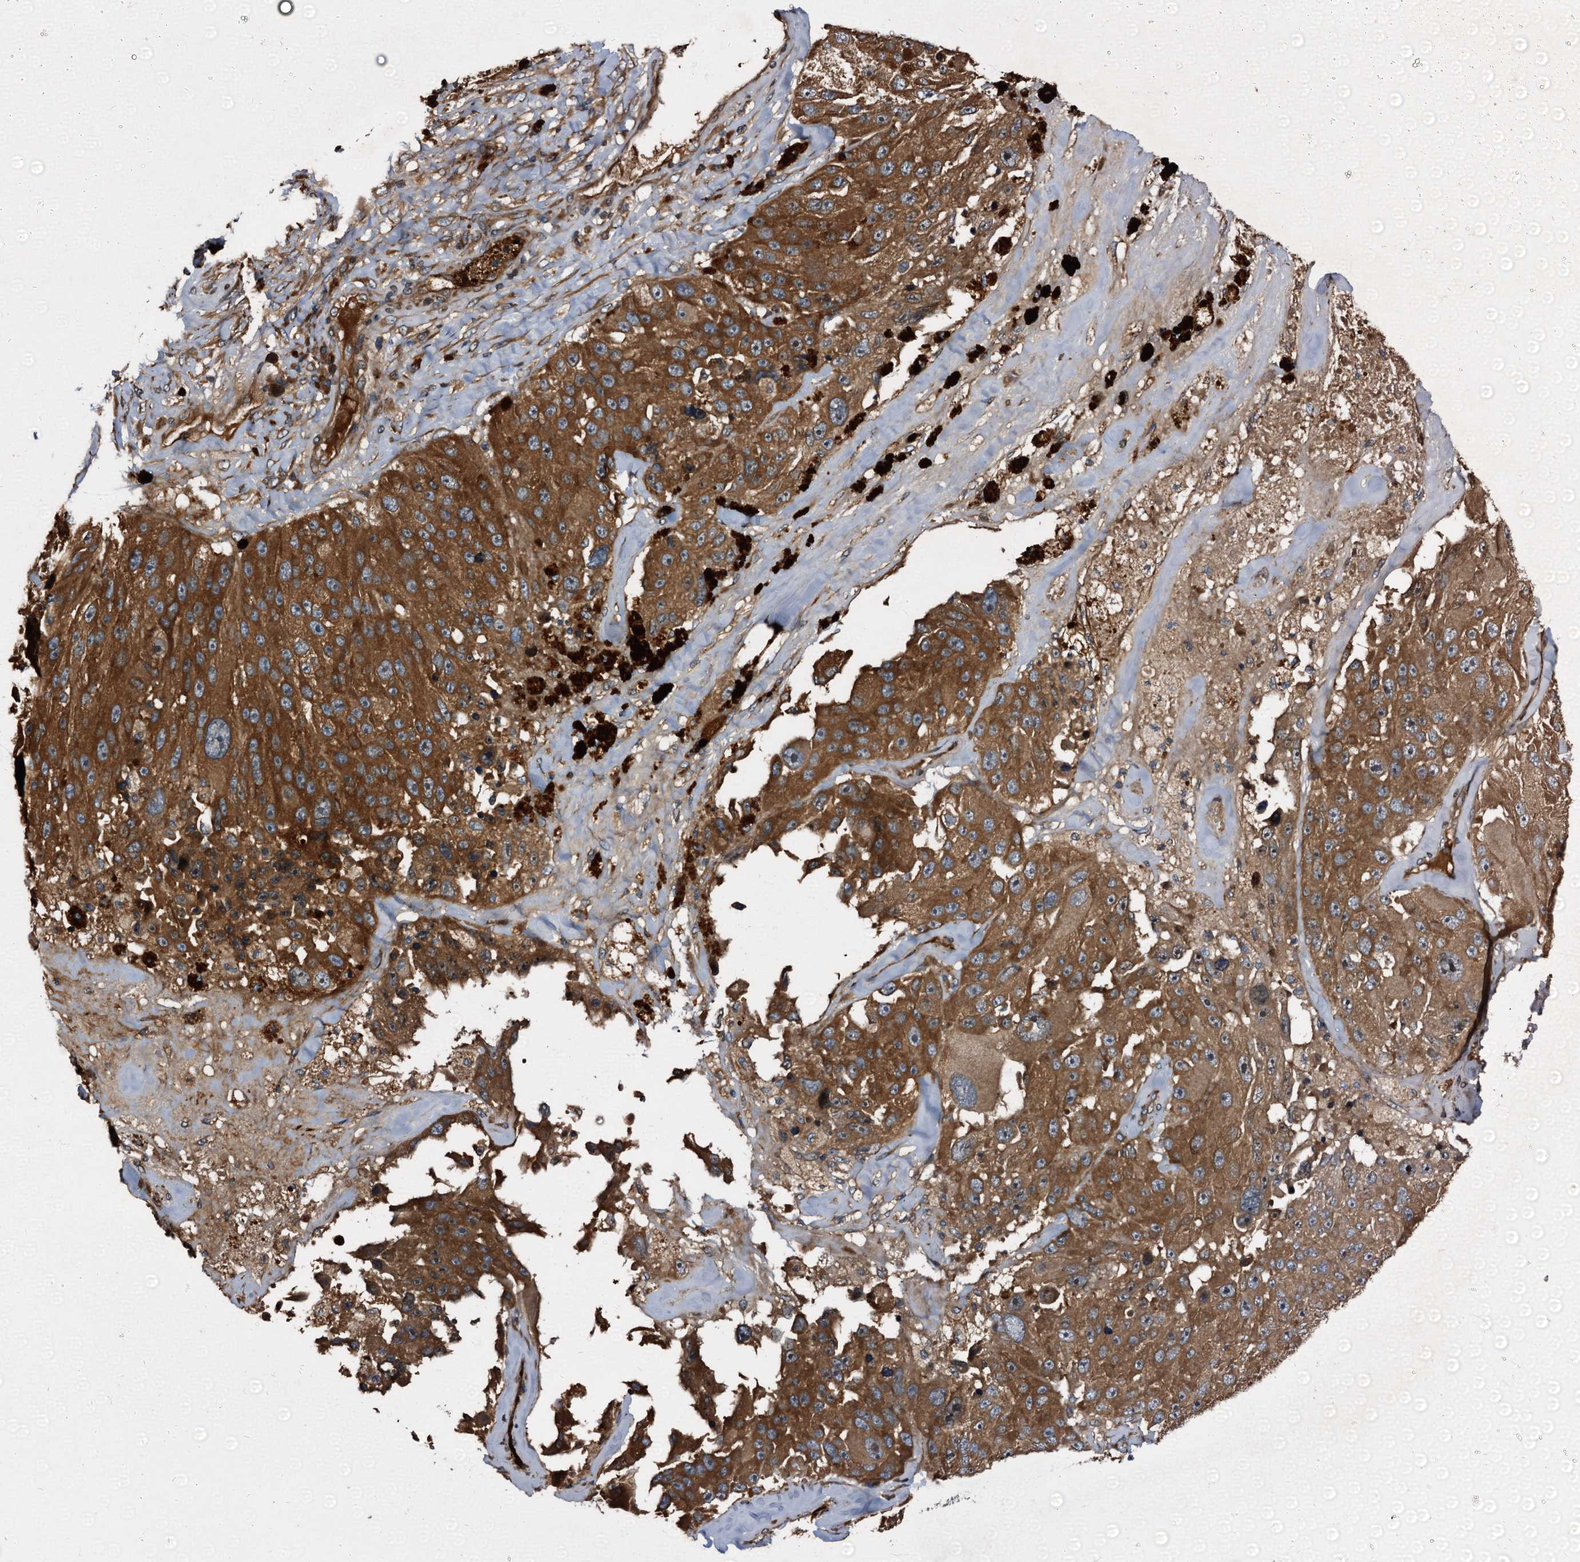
{"staining": {"intensity": "strong", "quantity": ">75%", "location": "cytoplasmic/membranous"}, "tissue": "melanoma", "cell_type": "Tumor cells", "image_type": "cancer", "snomed": [{"axis": "morphology", "description": "Malignant melanoma, Metastatic site"}, {"axis": "topography", "description": "Lymph node"}], "caption": "An image of human malignant melanoma (metastatic site) stained for a protein shows strong cytoplasmic/membranous brown staining in tumor cells.", "gene": "PEX5", "patient": {"sex": "male", "age": 62}}